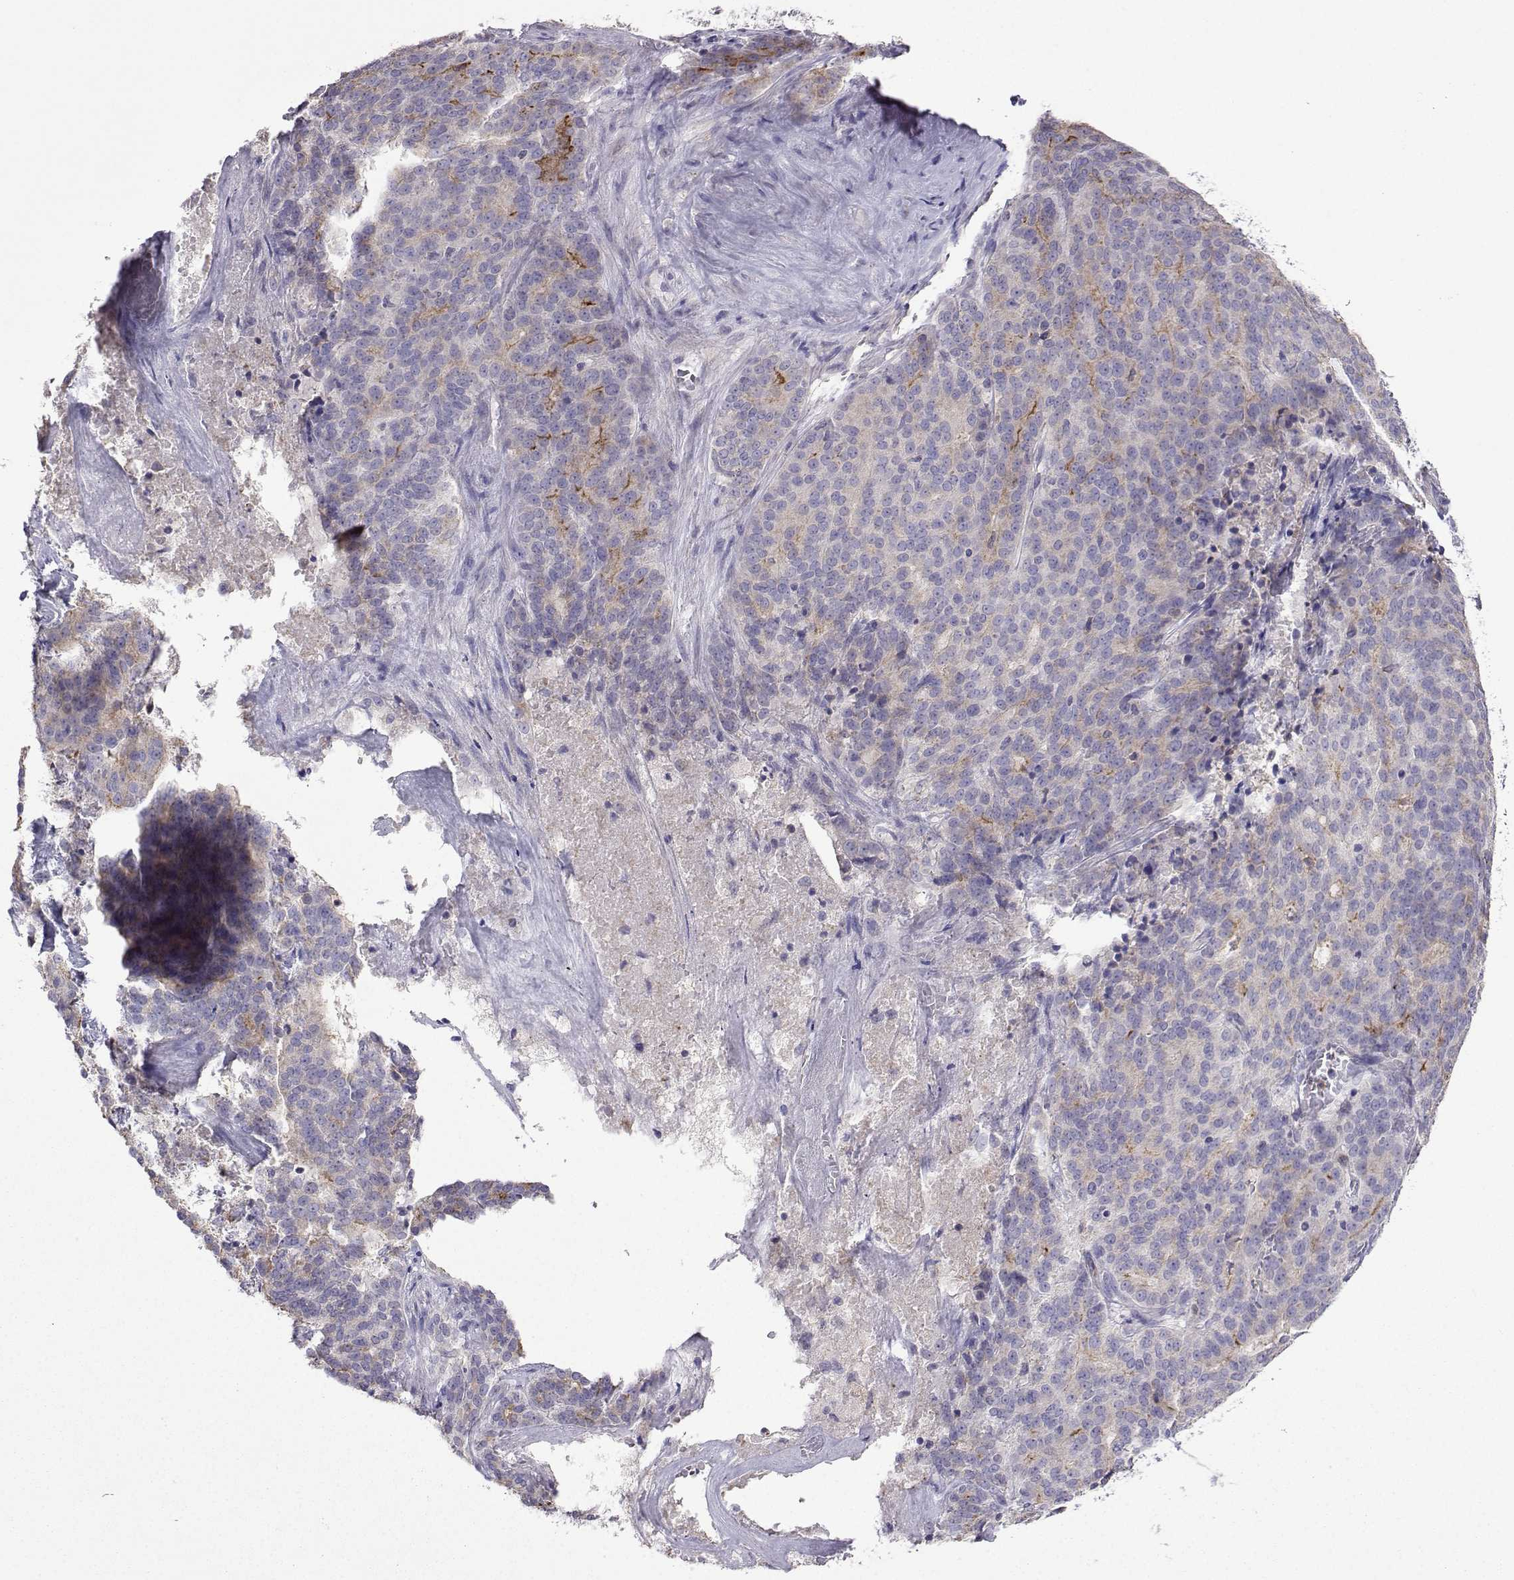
{"staining": {"intensity": "strong", "quantity": "<25%", "location": "cytoplasmic/membranous"}, "tissue": "liver cancer", "cell_type": "Tumor cells", "image_type": "cancer", "snomed": [{"axis": "morphology", "description": "Cholangiocarcinoma"}, {"axis": "topography", "description": "Liver"}], "caption": "High-magnification brightfield microscopy of liver cancer (cholangiocarcinoma) stained with DAB (brown) and counterstained with hematoxylin (blue). tumor cells exhibit strong cytoplasmic/membranous expression is seen in about<25% of cells. (DAB (3,3'-diaminobenzidine) IHC with brightfield microscopy, high magnification).", "gene": "FCAMR", "patient": {"sex": "female", "age": 47}}